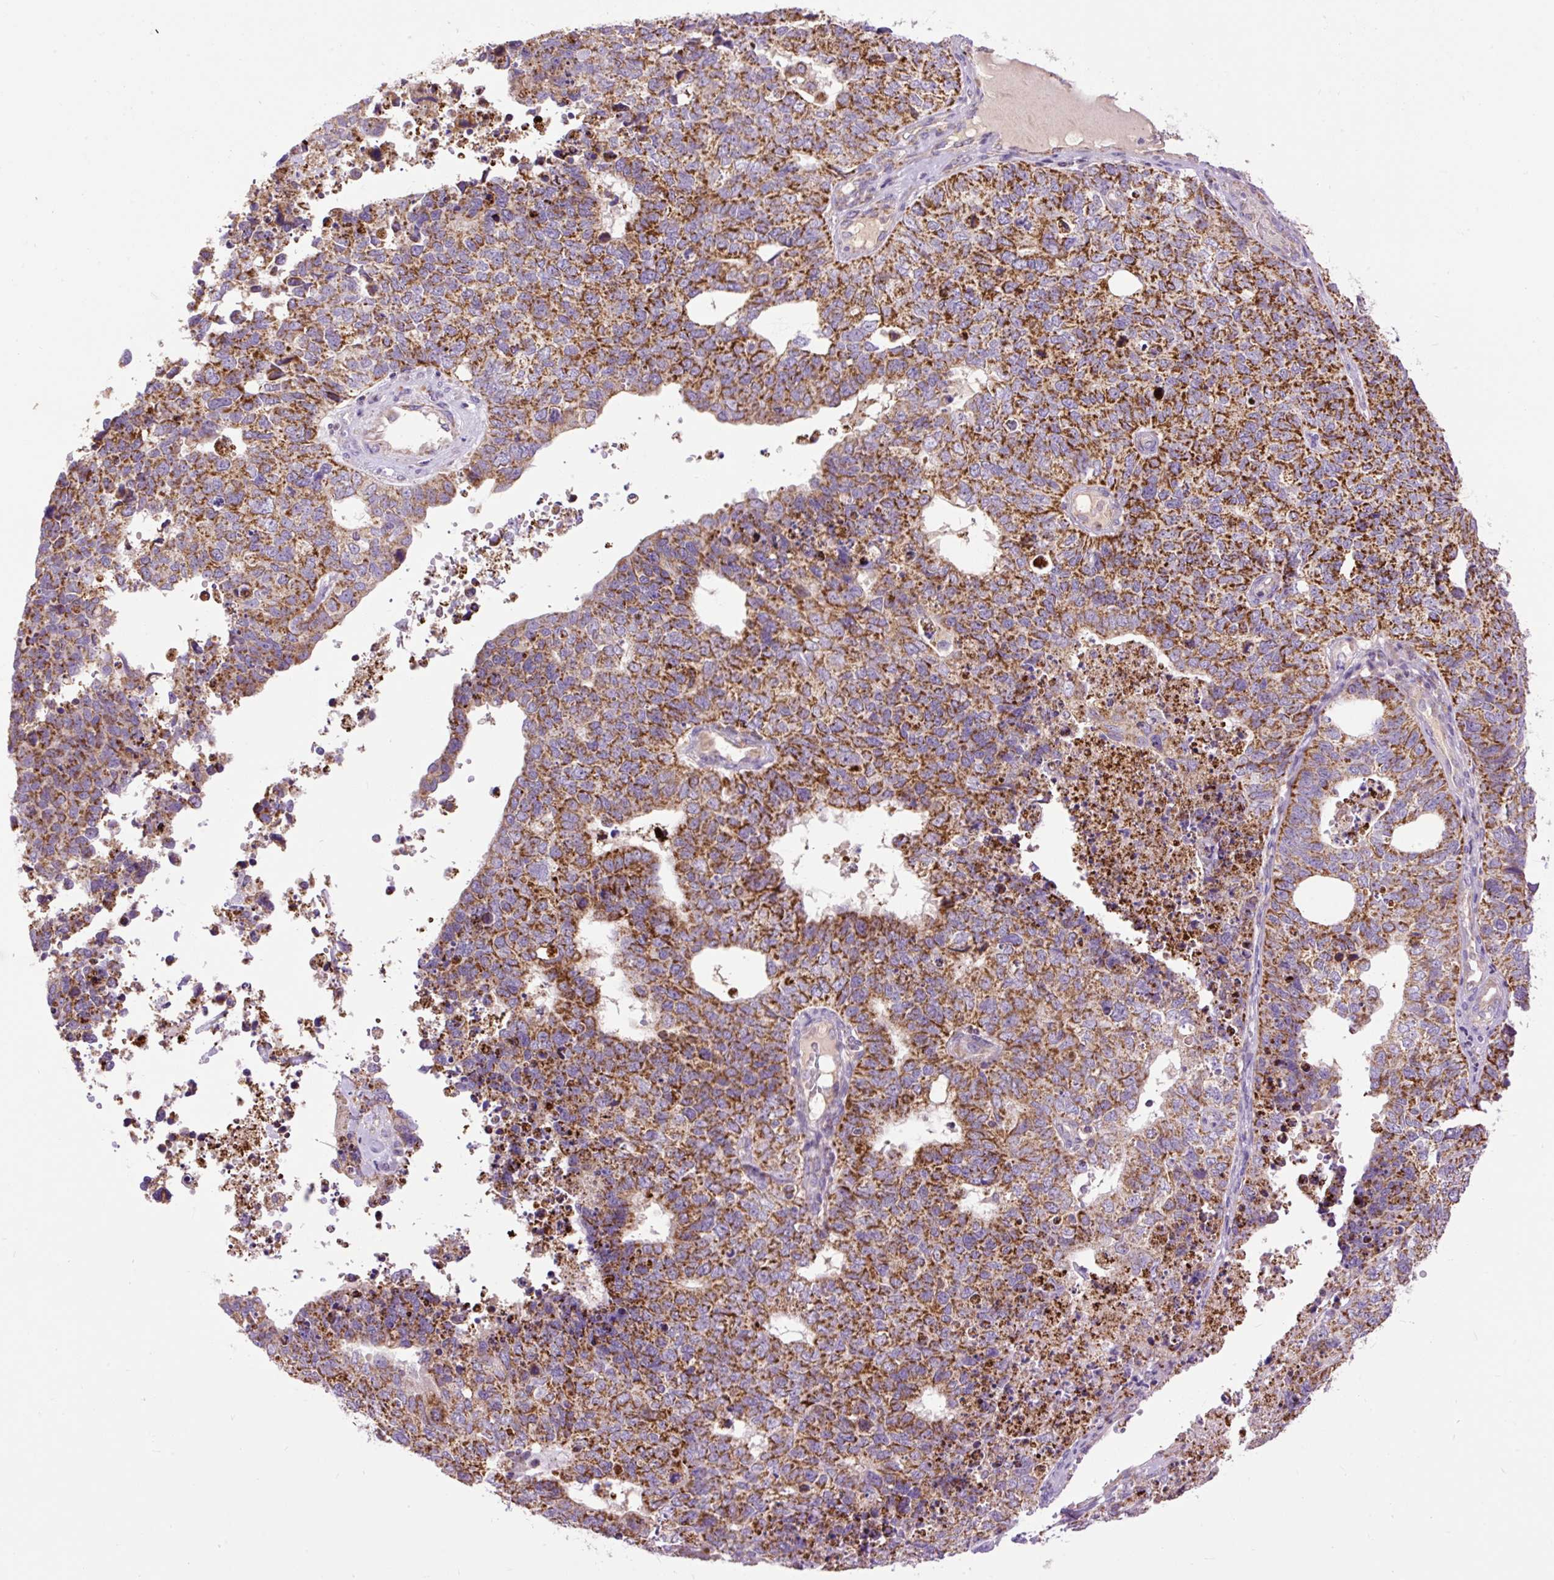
{"staining": {"intensity": "strong", "quantity": ">75%", "location": "cytoplasmic/membranous"}, "tissue": "cervical cancer", "cell_type": "Tumor cells", "image_type": "cancer", "snomed": [{"axis": "morphology", "description": "Squamous cell carcinoma, NOS"}, {"axis": "topography", "description": "Cervix"}], "caption": "Immunohistochemical staining of cervical cancer (squamous cell carcinoma) reveals high levels of strong cytoplasmic/membranous protein staining in approximately >75% of tumor cells. (brown staining indicates protein expression, while blue staining denotes nuclei).", "gene": "TOMM40", "patient": {"sex": "female", "age": 63}}